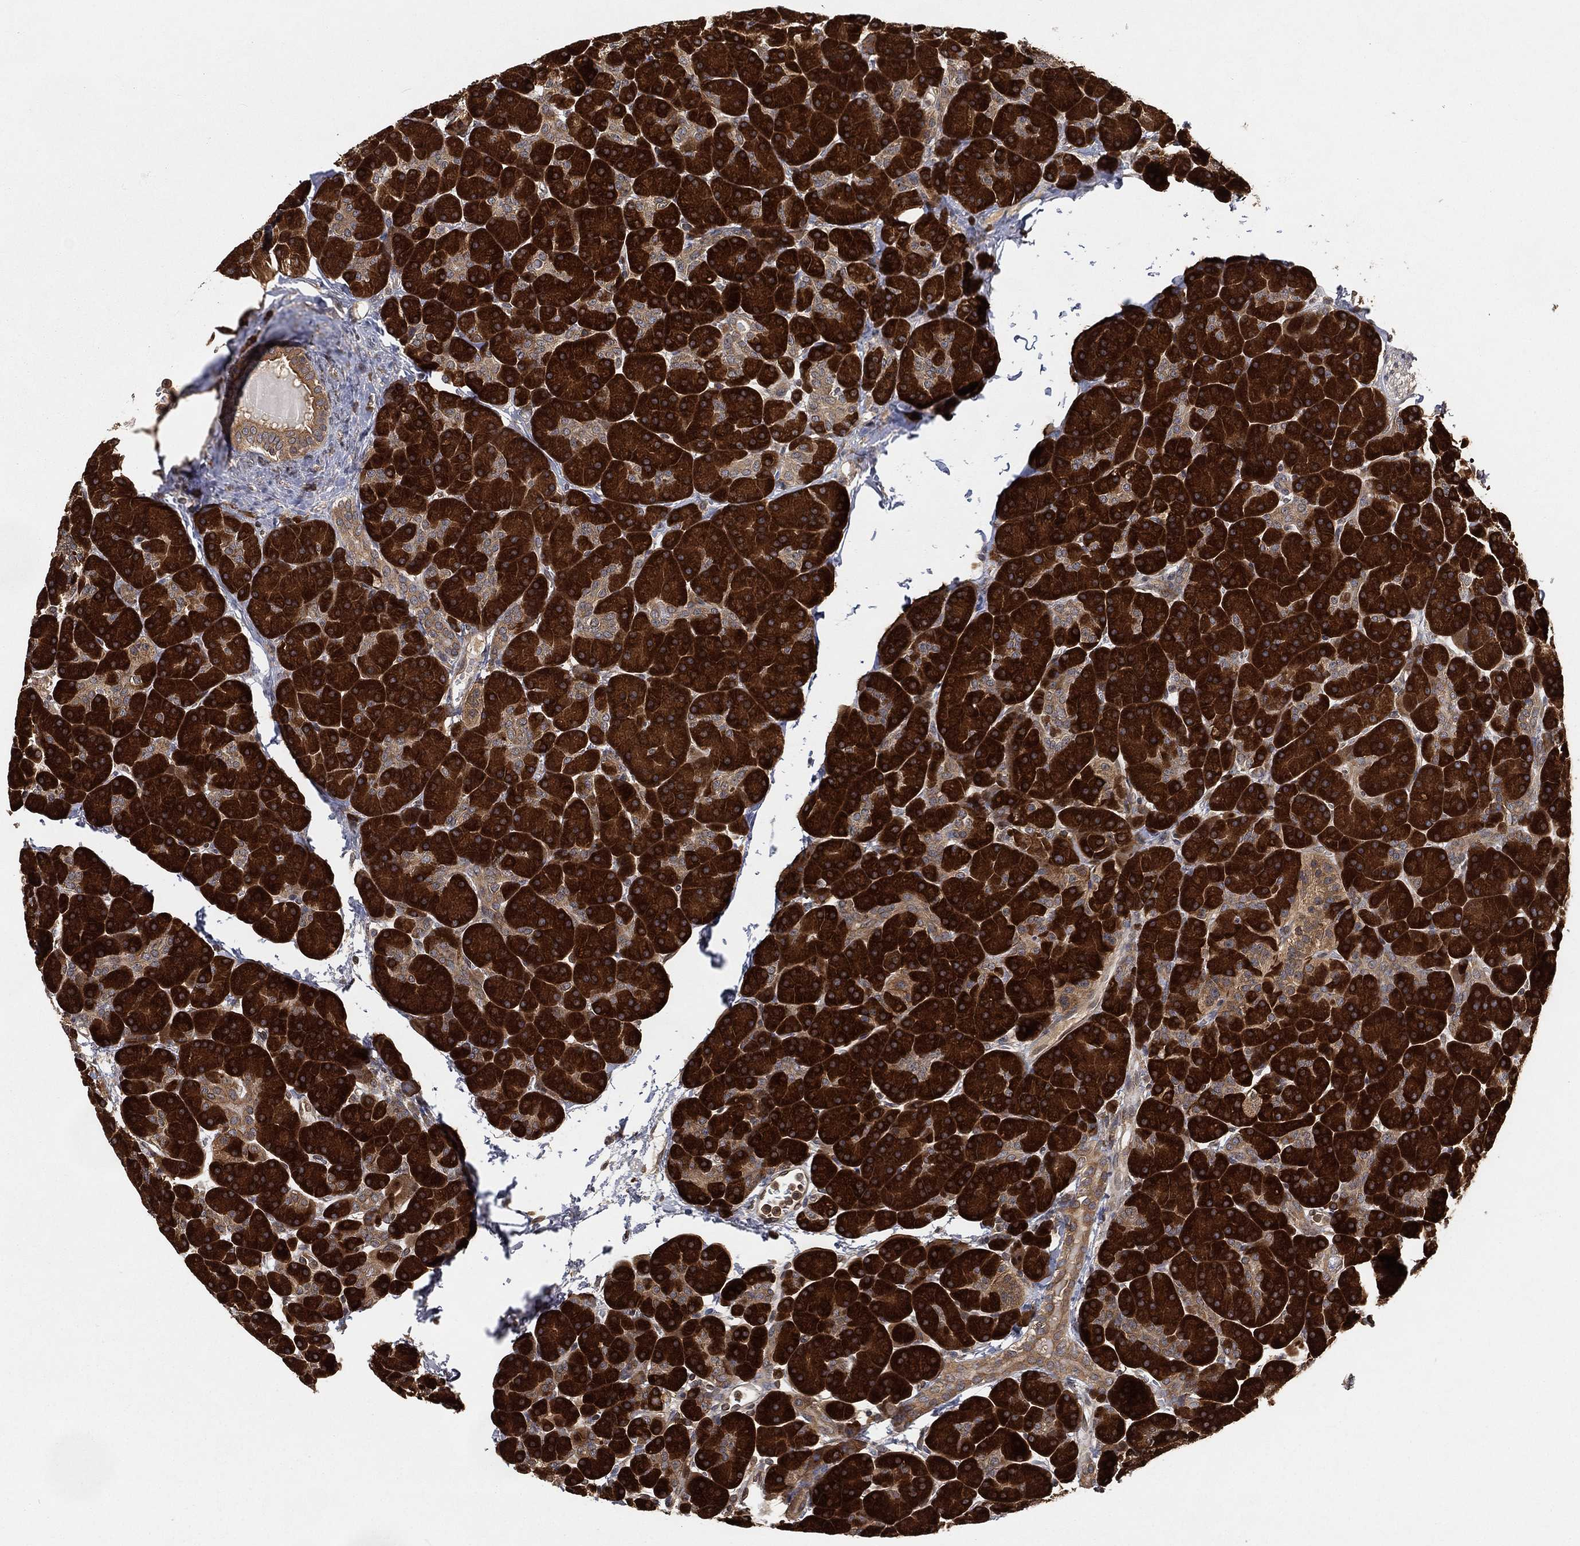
{"staining": {"intensity": "strong", "quantity": ">75%", "location": "cytoplasmic/membranous"}, "tissue": "pancreas", "cell_type": "Exocrine glandular cells", "image_type": "normal", "snomed": [{"axis": "morphology", "description": "Normal tissue, NOS"}, {"axis": "topography", "description": "Pancreas"}], "caption": "This photomicrograph demonstrates IHC staining of unremarkable pancreas, with high strong cytoplasmic/membranous expression in about >75% of exocrine glandular cells.", "gene": "UBA5", "patient": {"sex": "female", "age": 44}}